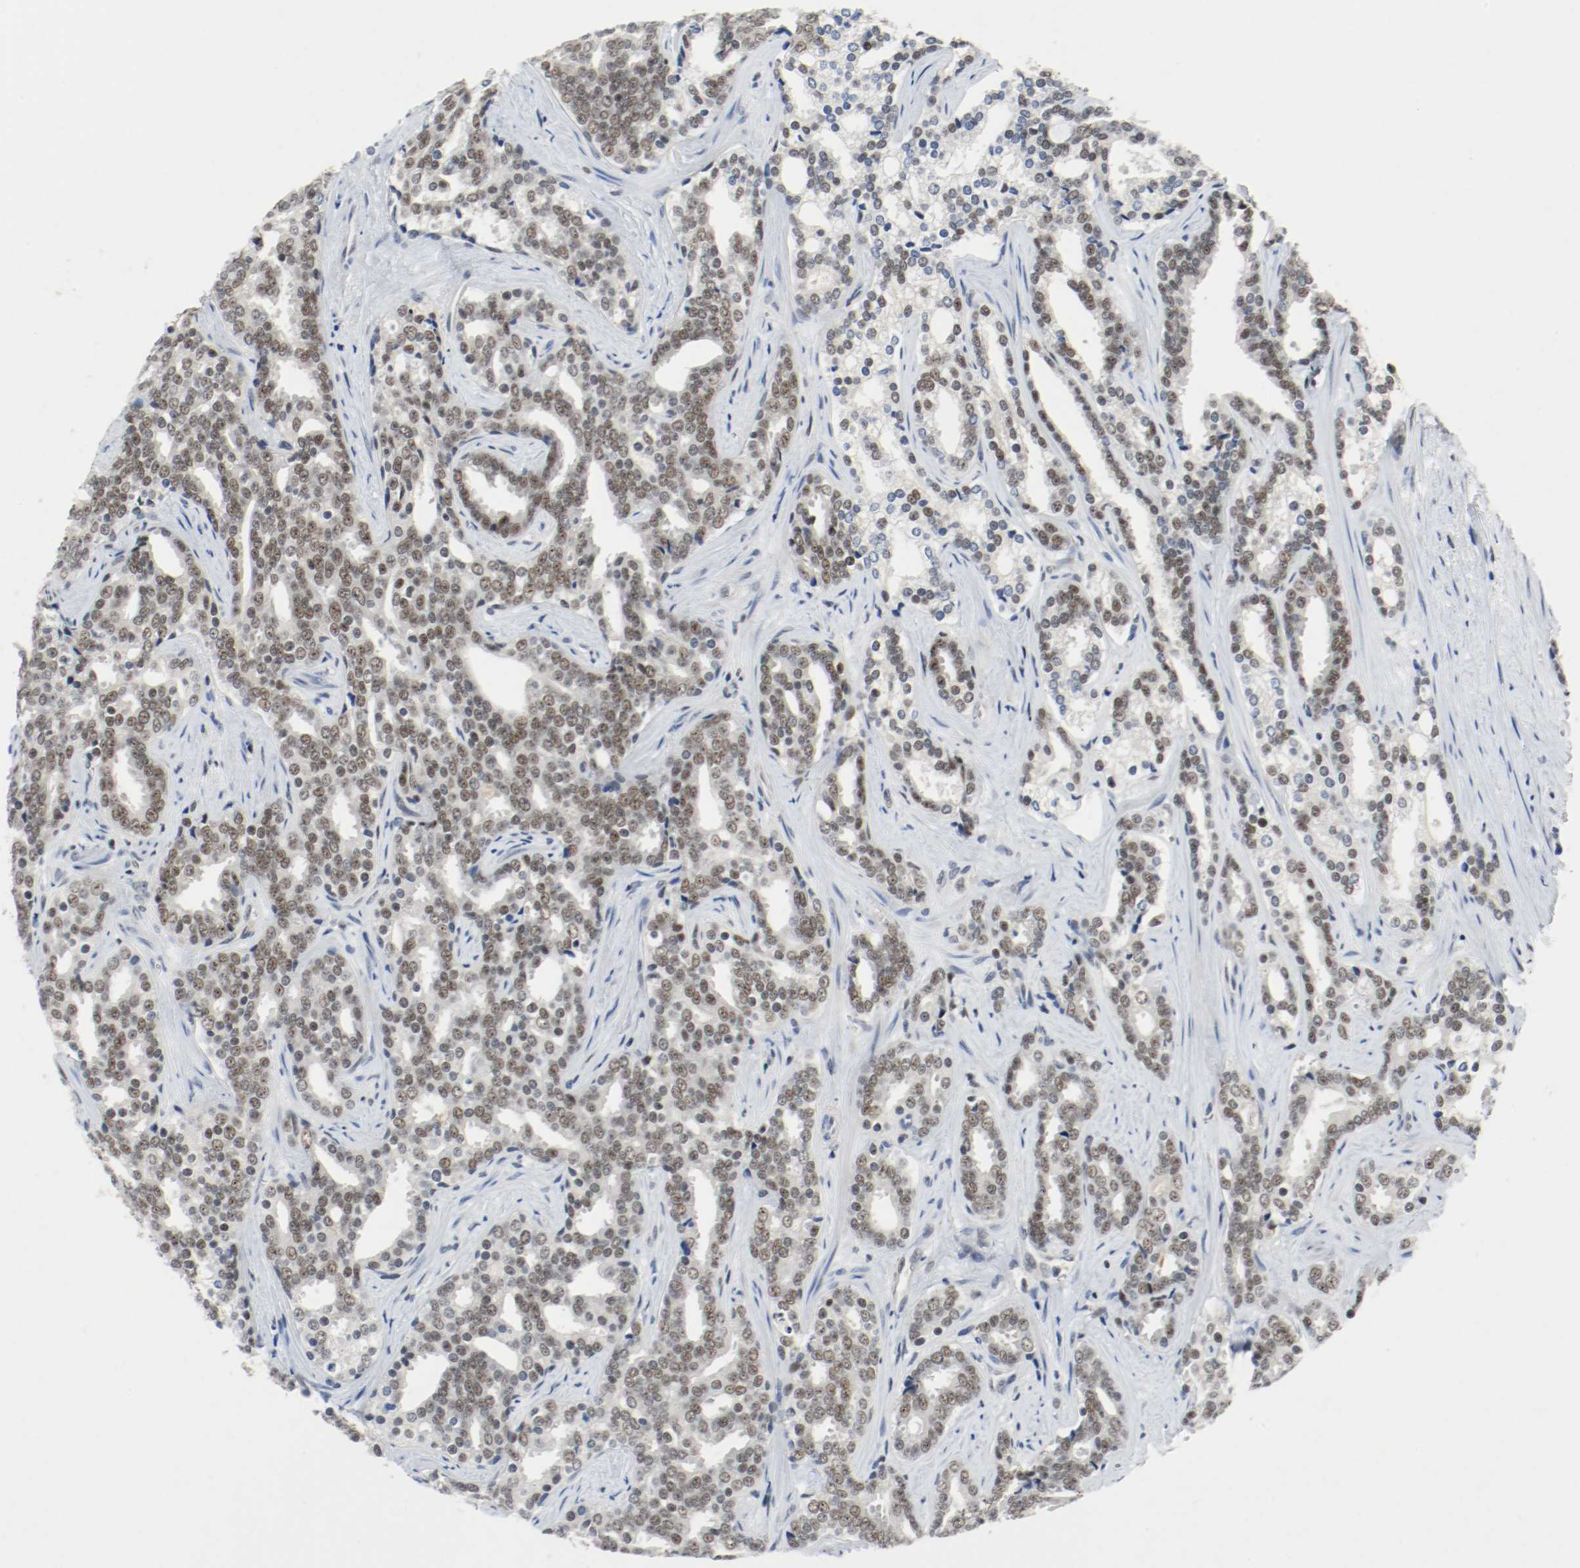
{"staining": {"intensity": "moderate", "quantity": ">75%", "location": "nuclear"}, "tissue": "prostate cancer", "cell_type": "Tumor cells", "image_type": "cancer", "snomed": [{"axis": "morphology", "description": "Adenocarcinoma, High grade"}, {"axis": "topography", "description": "Prostate"}], "caption": "High-magnification brightfield microscopy of prostate cancer (high-grade adenocarcinoma) stained with DAB (brown) and counterstained with hematoxylin (blue). tumor cells exhibit moderate nuclear positivity is appreciated in about>75% of cells.", "gene": "ASH1L", "patient": {"sex": "male", "age": 67}}